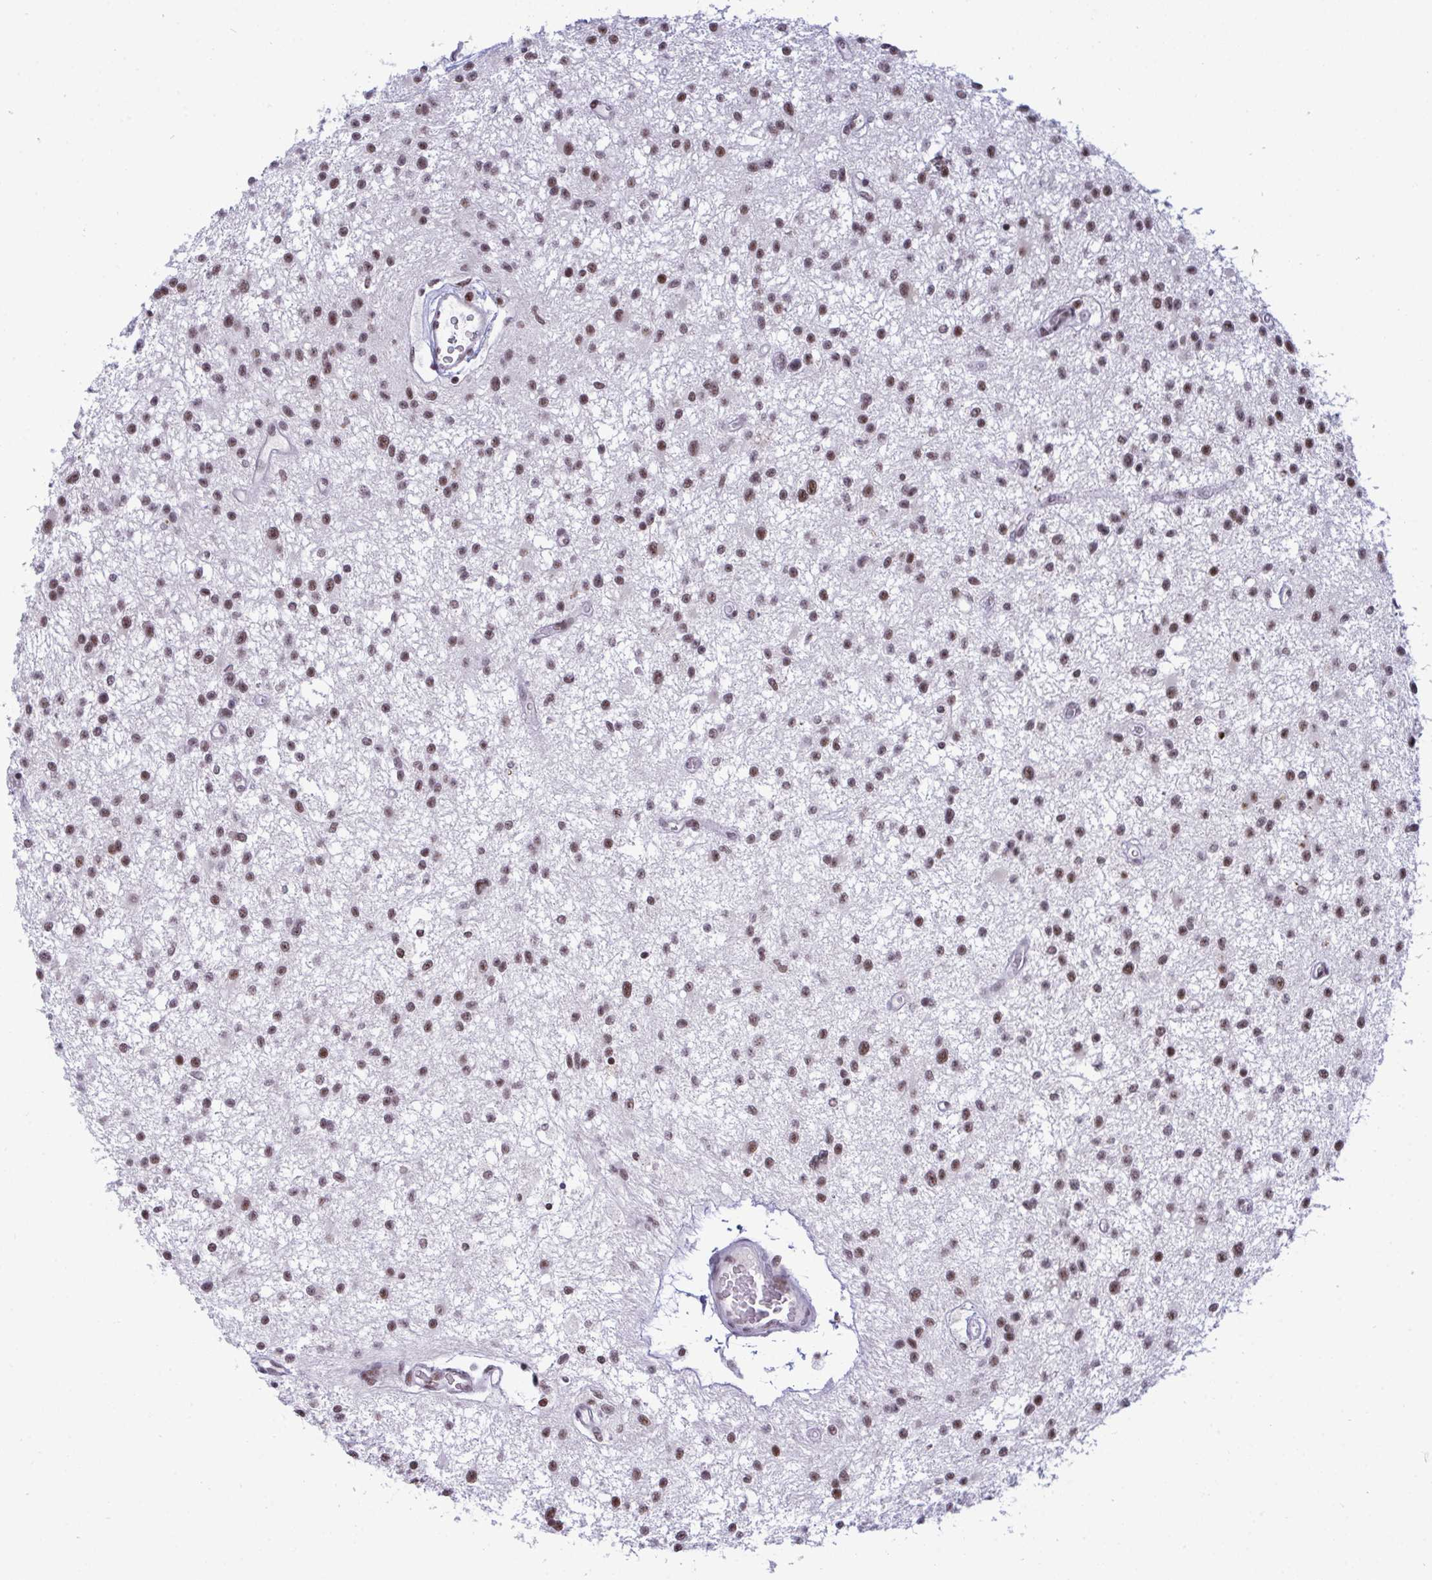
{"staining": {"intensity": "moderate", "quantity": ">75%", "location": "nuclear"}, "tissue": "glioma", "cell_type": "Tumor cells", "image_type": "cancer", "snomed": [{"axis": "morphology", "description": "Glioma, malignant, Low grade"}, {"axis": "topography", "description": "Brain"}], "caption": "IHC of glioma reveals medium levels of moderate nuclear expression in about >75% of tumor cells. The staining was performed using DAB to visualize the protein expression in brown, while the nuclei were stained in blue with hematoxylin (Magnification: 20x).", "gene": "WBP11", "patient": {"sex": "male", "age": 43}}